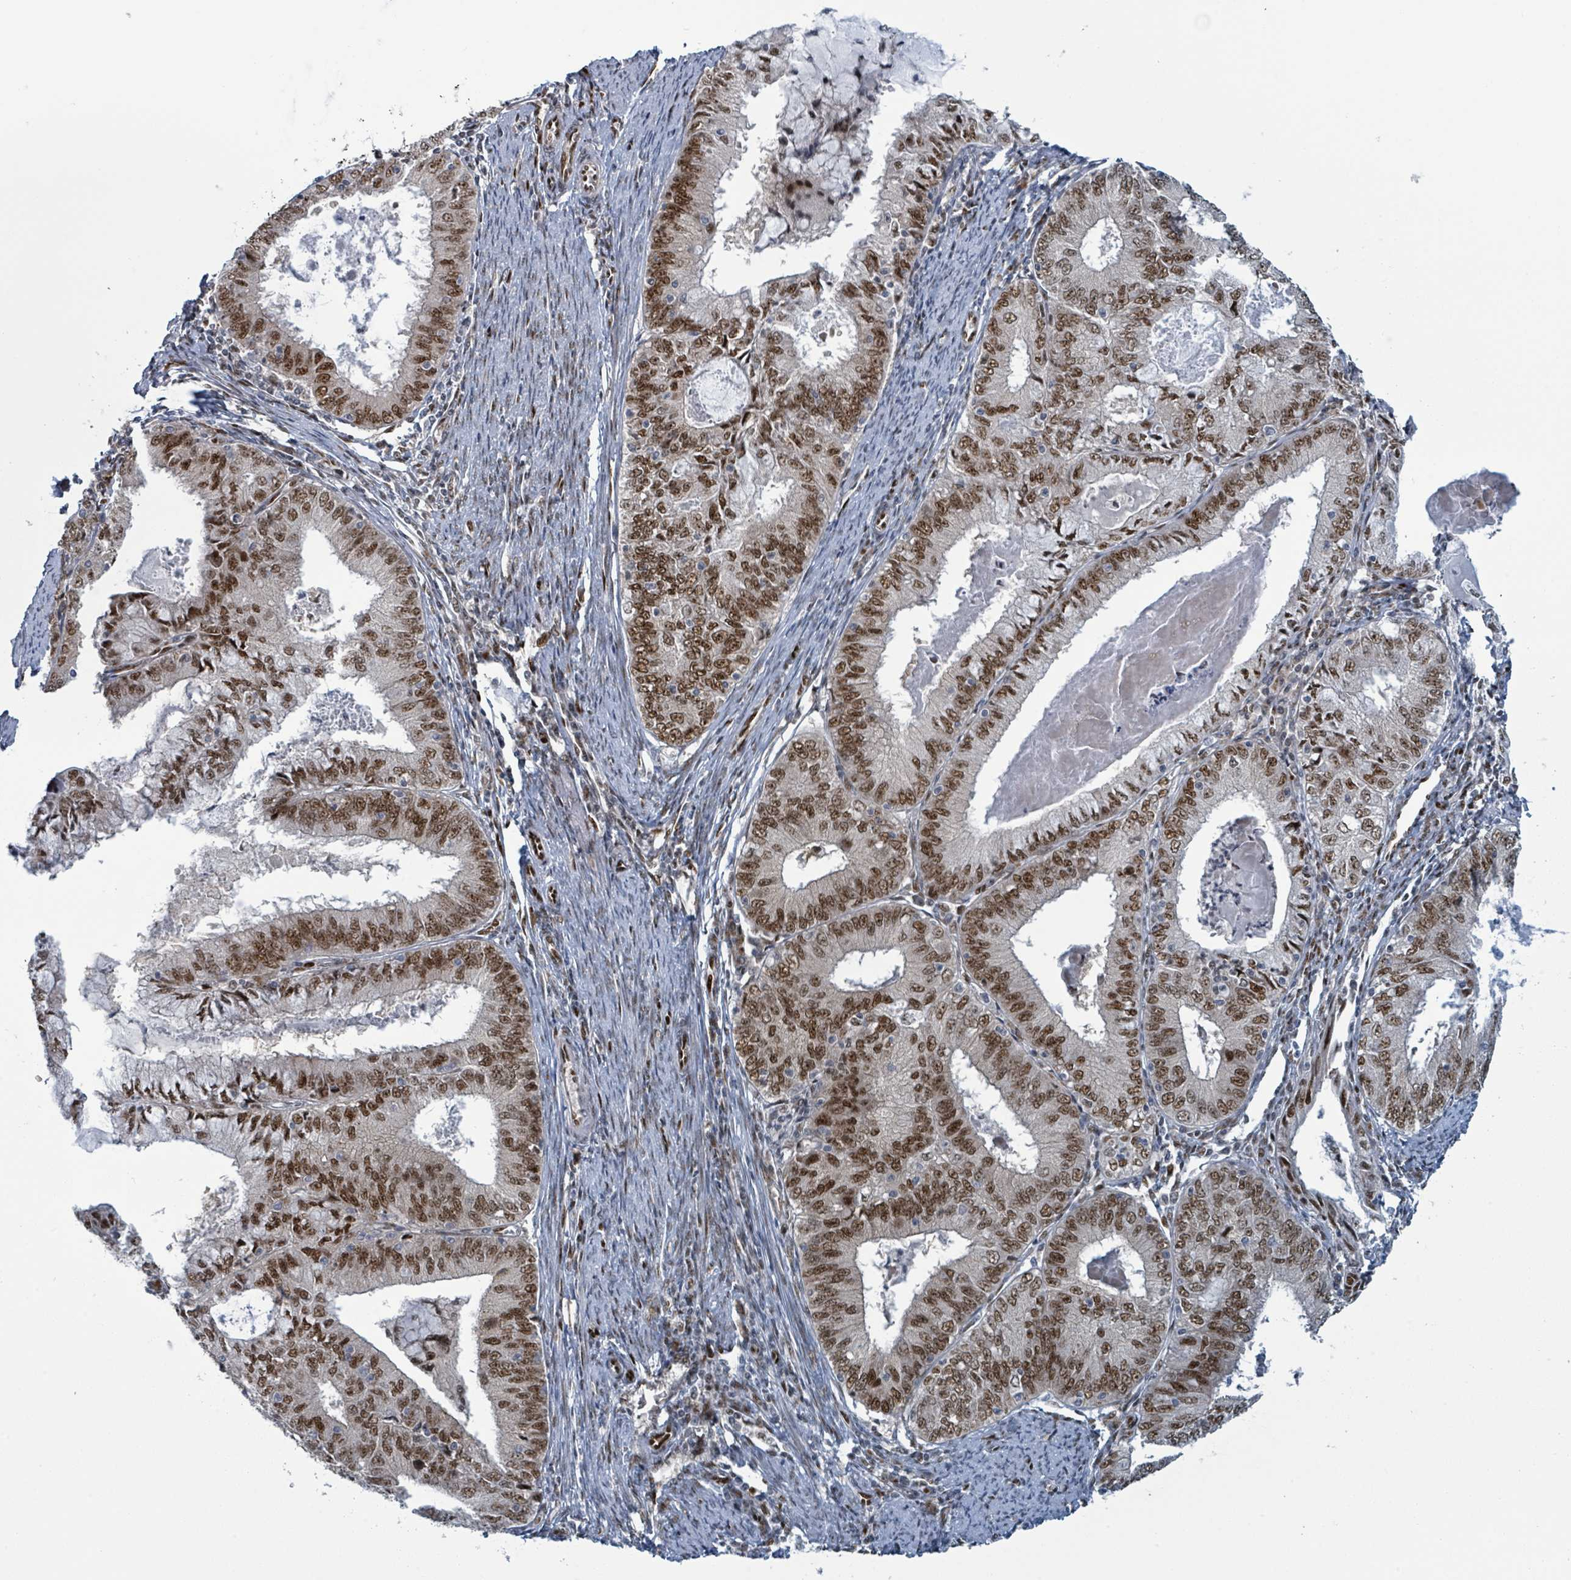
{"staining": {"intensity": "strong", "quantity": ">75%", "location": "nuclear"}, "tissue": "endometrial cancer", "cell_type": "Tumor cells", "image_type": "cancer", "snomed": [{"axis": "morphology", "description": "Adenocarcinoma, NOS"}, {"axis": "topography", "description": "Endometrium"}], "caption": "Human endometrial cancer stained with a brown dye displays strong nuclear positive staining in approximately >75% of tumor cells.", "gene": "KLF3", "patient": {"sex": "female", "age": 57}}